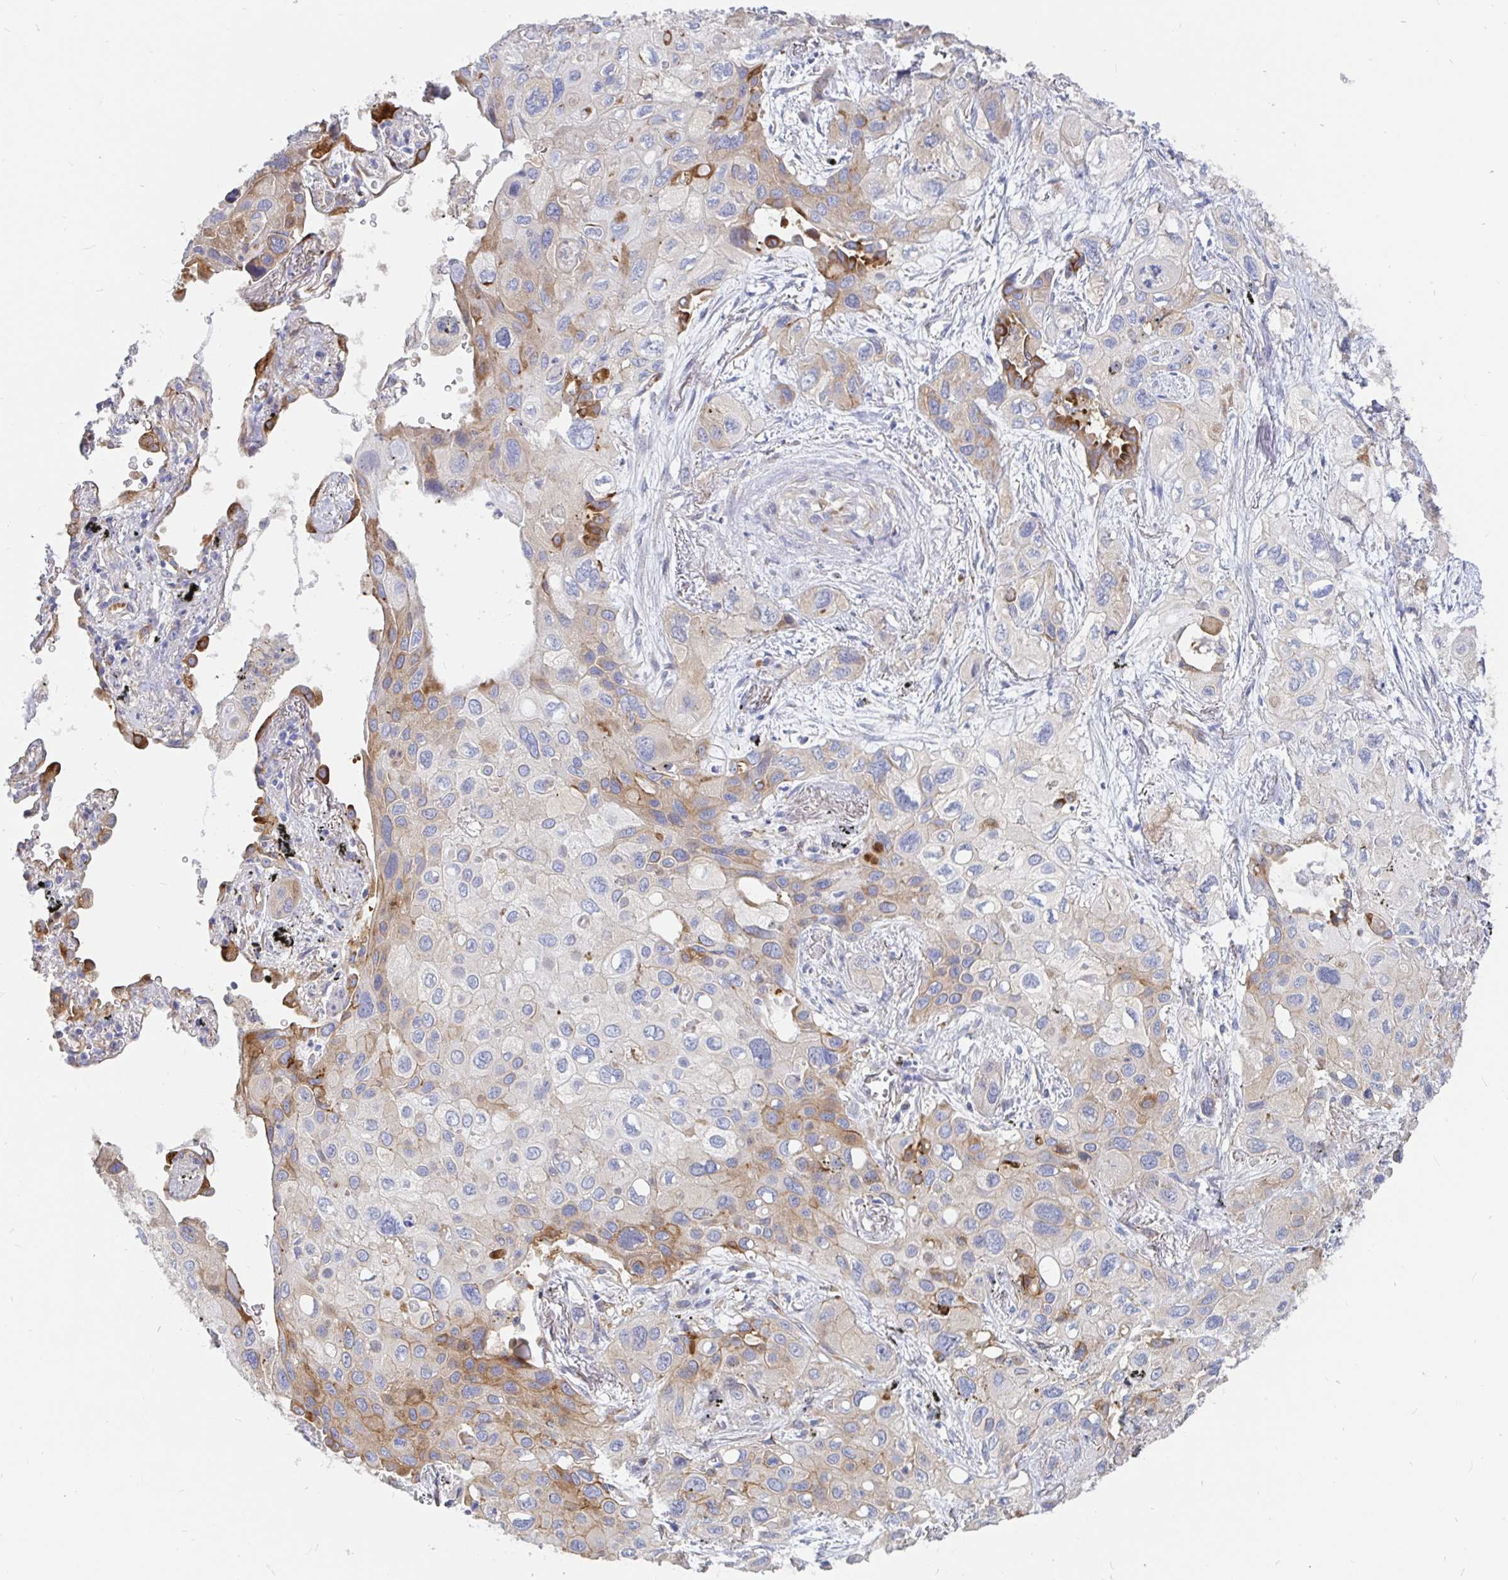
{"staining": {"intensity": "moderate", "quantity": "<25%", "location": "cytoplasmic/membranous"}, "tissue": "lung cancer", "cell_type": "Tumor cells", "image_type": "cancer", "snomed": [{"axis": "morphology", "description": "Squamous cell carcinoma, NOS"}, {"axis": "morphology", "description": "Squamous cell carcinoma, metastatic, NOS"}, {"axis": "topography", "description": "Lung"}], "caption": "Immunohistochemical staining of human squamous cell carcinoma (lung) displays low levels of moderate cytoplasmic/membranous protein positivity in approximately <25% of tumor cells.", "gene": "KCTD19", "patient": {"sex": "male", "age": 59}}